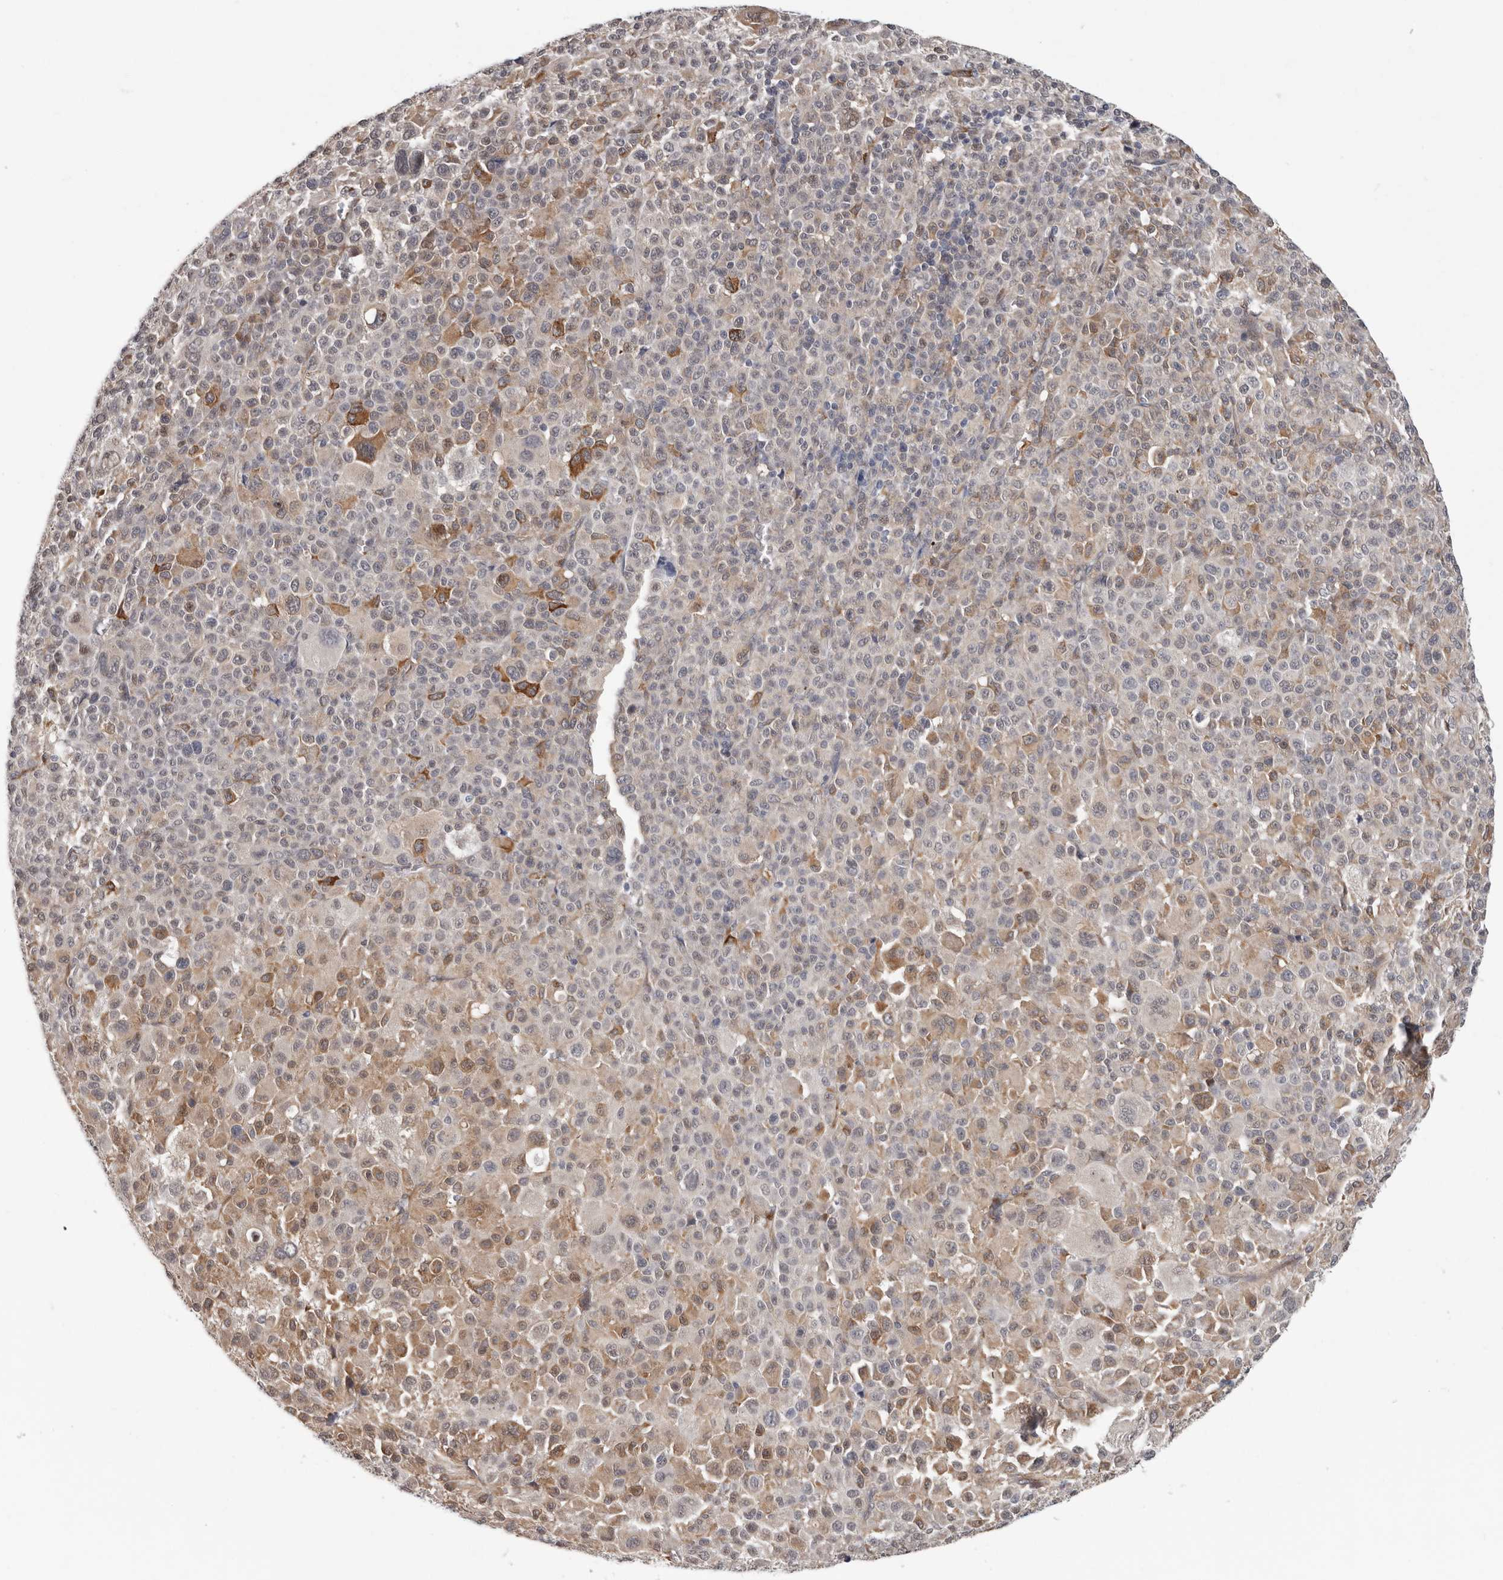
{"staining": {"intensity": "moderate", "quantity": "<25%", "location": "cytoplasmic/membranous"}, "tissue": "melanoma", "cell_type": "Tumor cells", "image_type": "cancer", "snomed": [{"axis": "morphology", "description": "Malignant melanoma, Metastatic site"}, {"axis": "topography", "description": "Skin"}], "caption": "Protein expression analysis of human melanoma reveals moderate cytoplasmic/membranous staining in about <25% of tumor cells. Nuclei are stained in blue.", "gene": "RALGPS2", "patient": {"sex": "female", "age": 74}}